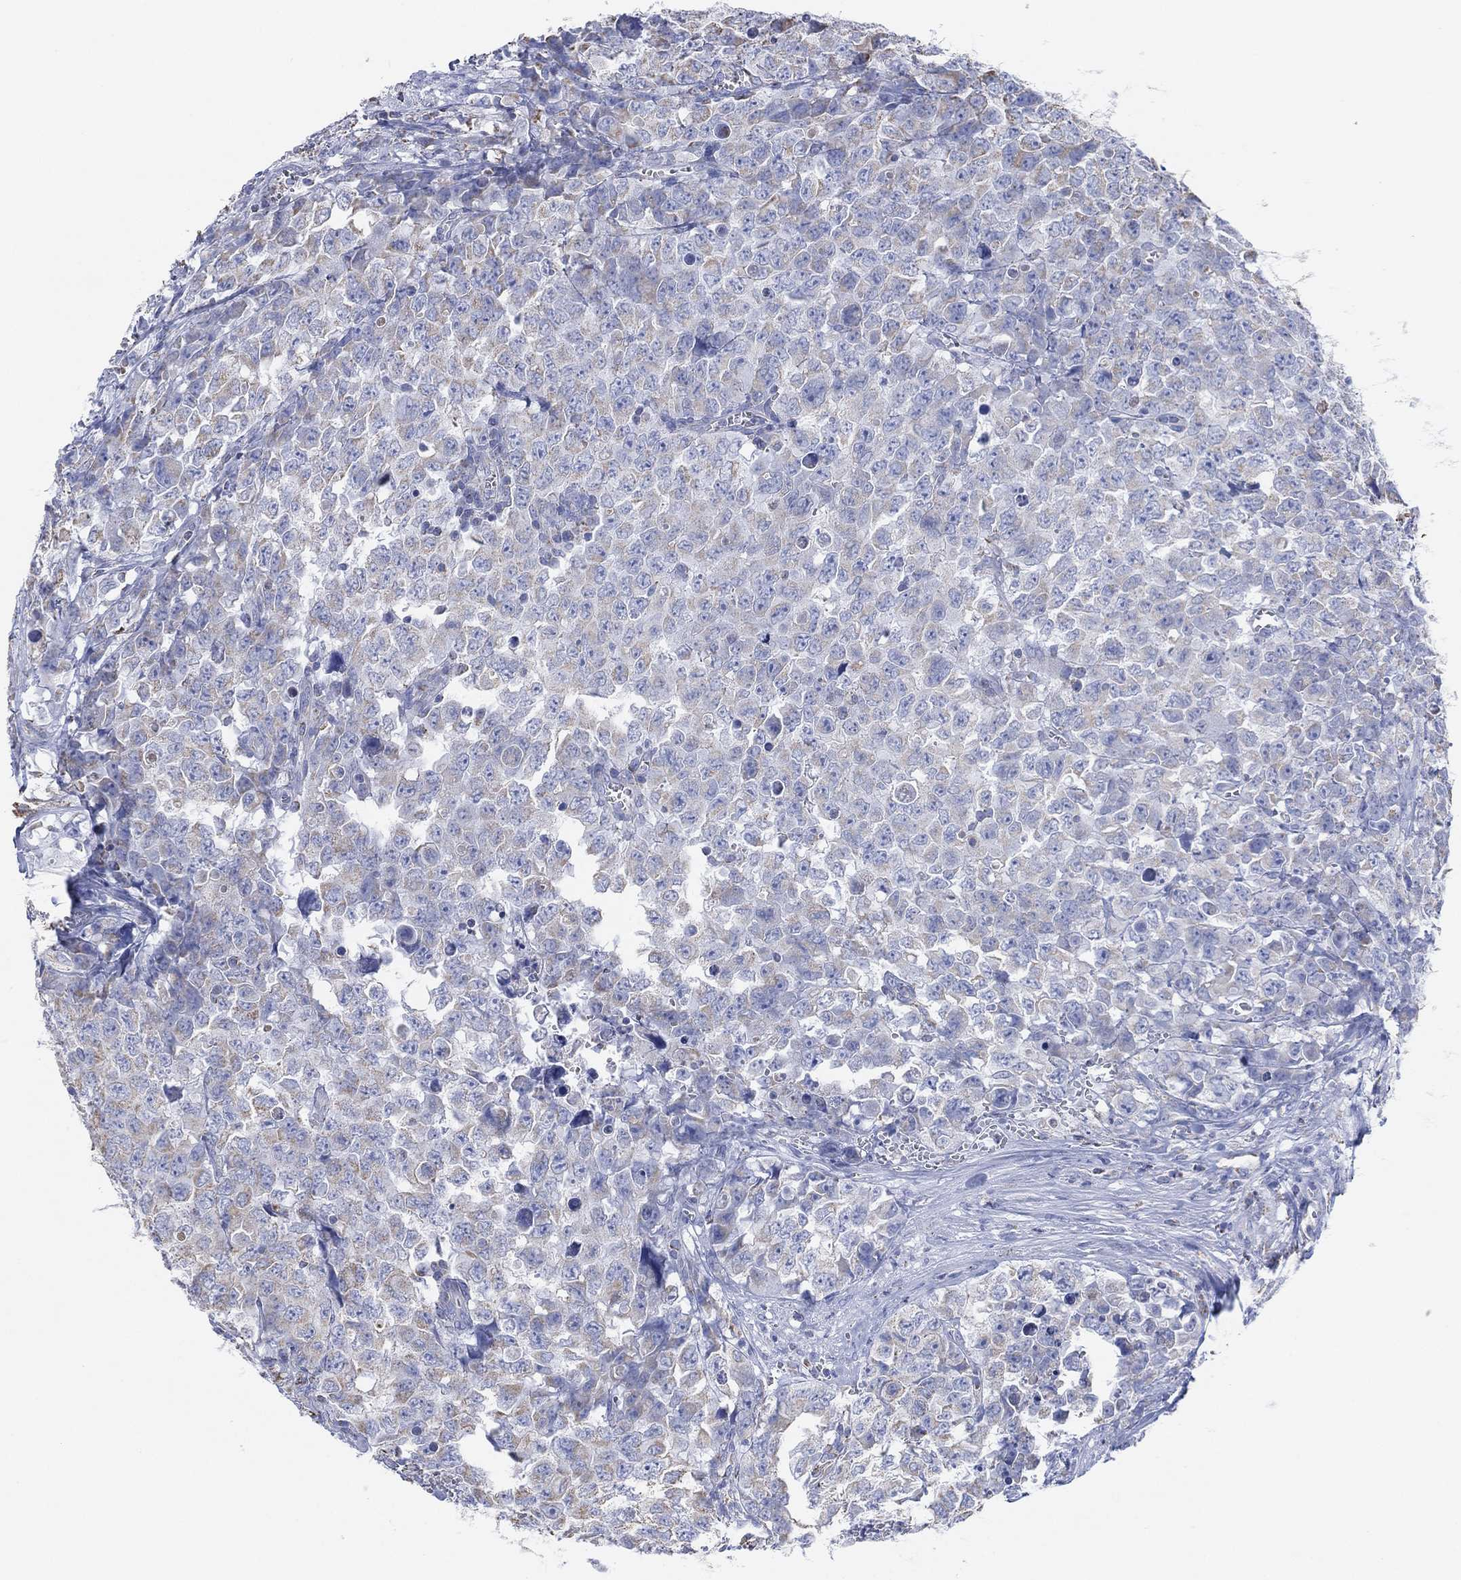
{"staining": {"intensity": "negative", "quantity": "none", "location": "none"}, "tissue": "testis cancer", "cell_type": "Tumor cells", "image_type": "cancer", "snomed": [{"axis": "morphology", "description": "Carcinoma, Embryonal, NOS"}, {"axis": "topography", "description": "Testis"}], "caption": "Human testis cancer stained for a protein using IHC demonstrates no expression in tumor cells.", "gene": "CFTR", "patient": {"sex": "male", "age": 23}}